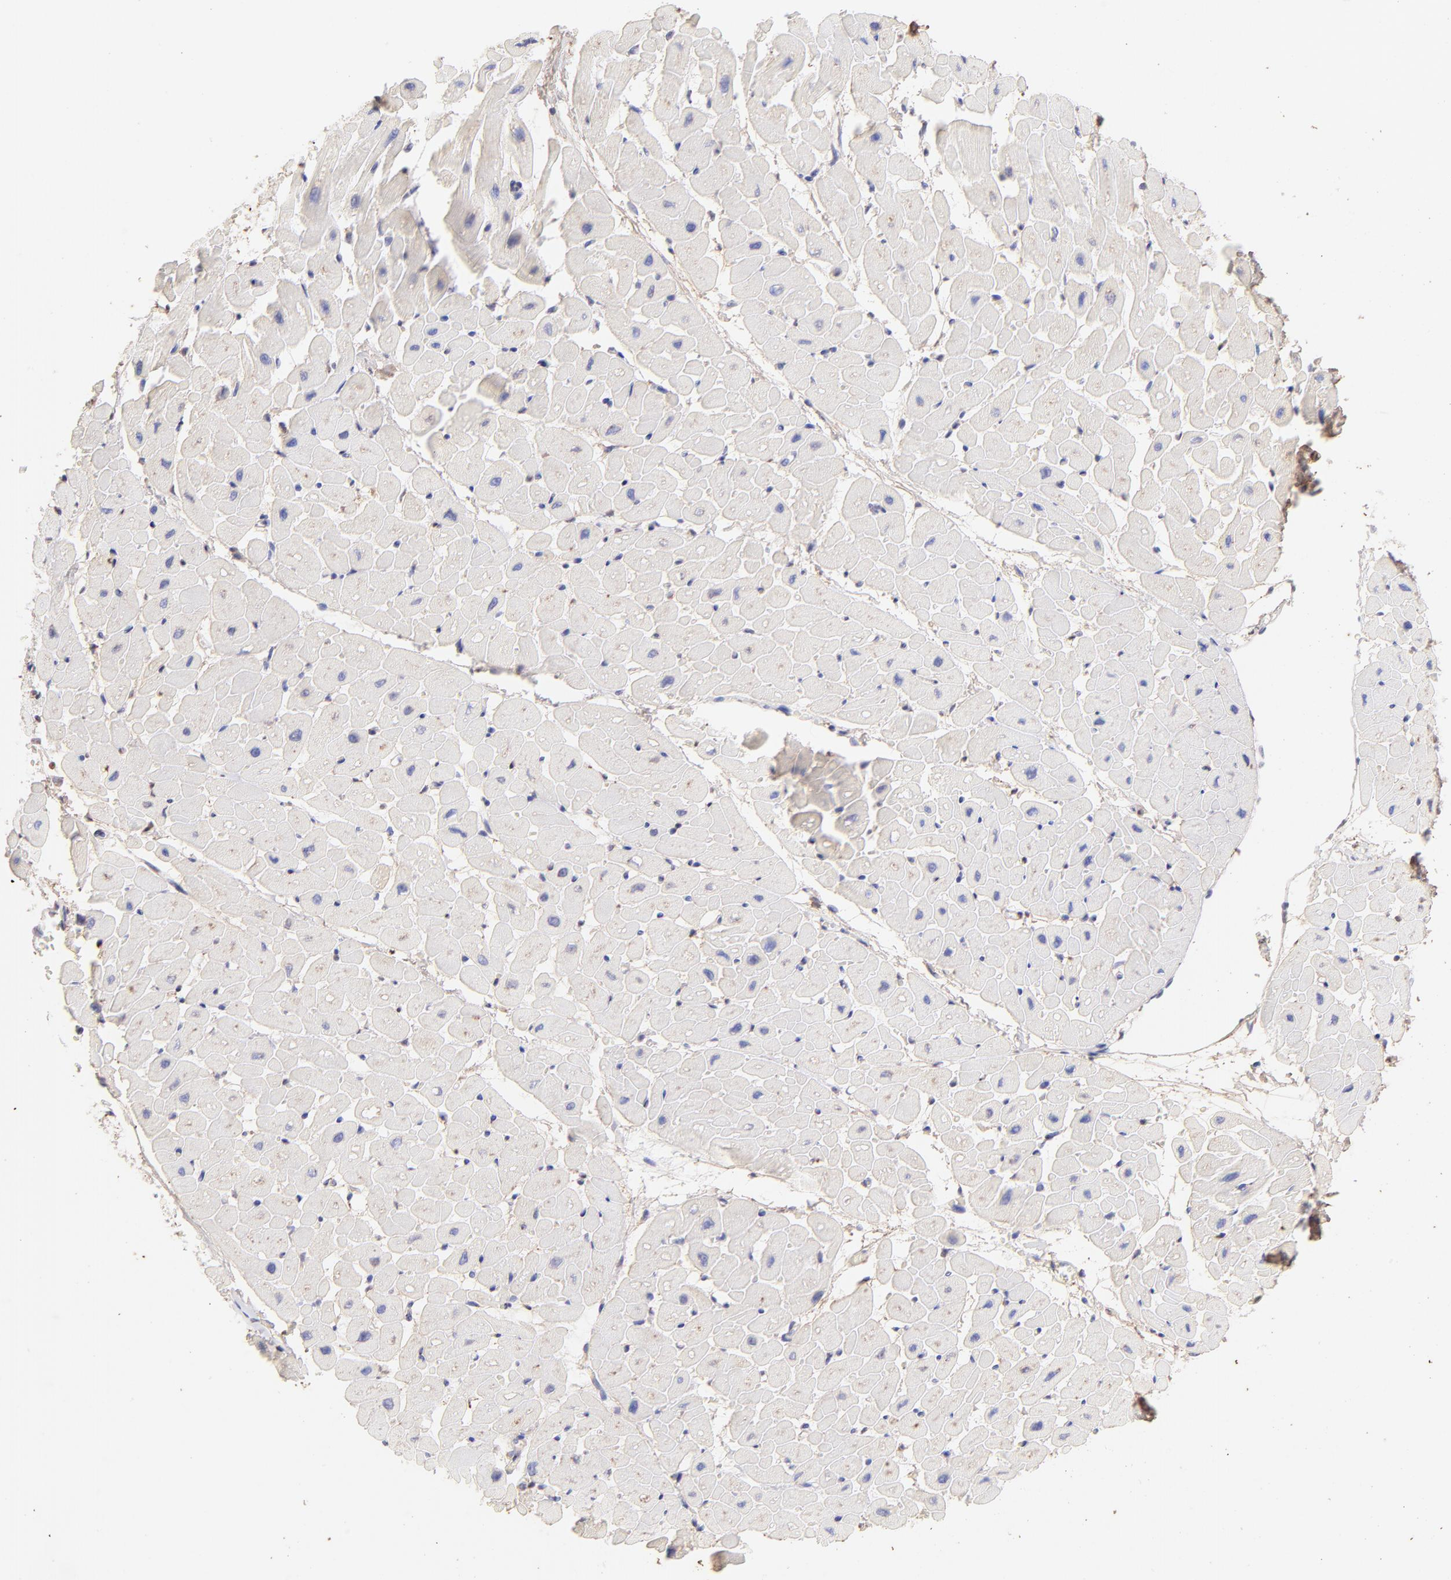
{"staining": {"intensity": "negative", "quantity": "none", "location": "none"}, "tissue": "heart muscle", "cell_type": "Cardiomyocytes", "image_type": "normal", "snomed": [{"axis": "morphology", "description": "Normal tissue, NOS"}, {"axis": "topography", "description": "Heart"}], "caption": "Immunohistochemistry photomicrograph of normal human heart muscle stained for a protein (brown), which reveals no expression in cardiomyocytes.", "gene": "BGN", "patient": {"sex": "male", "age": 45}}